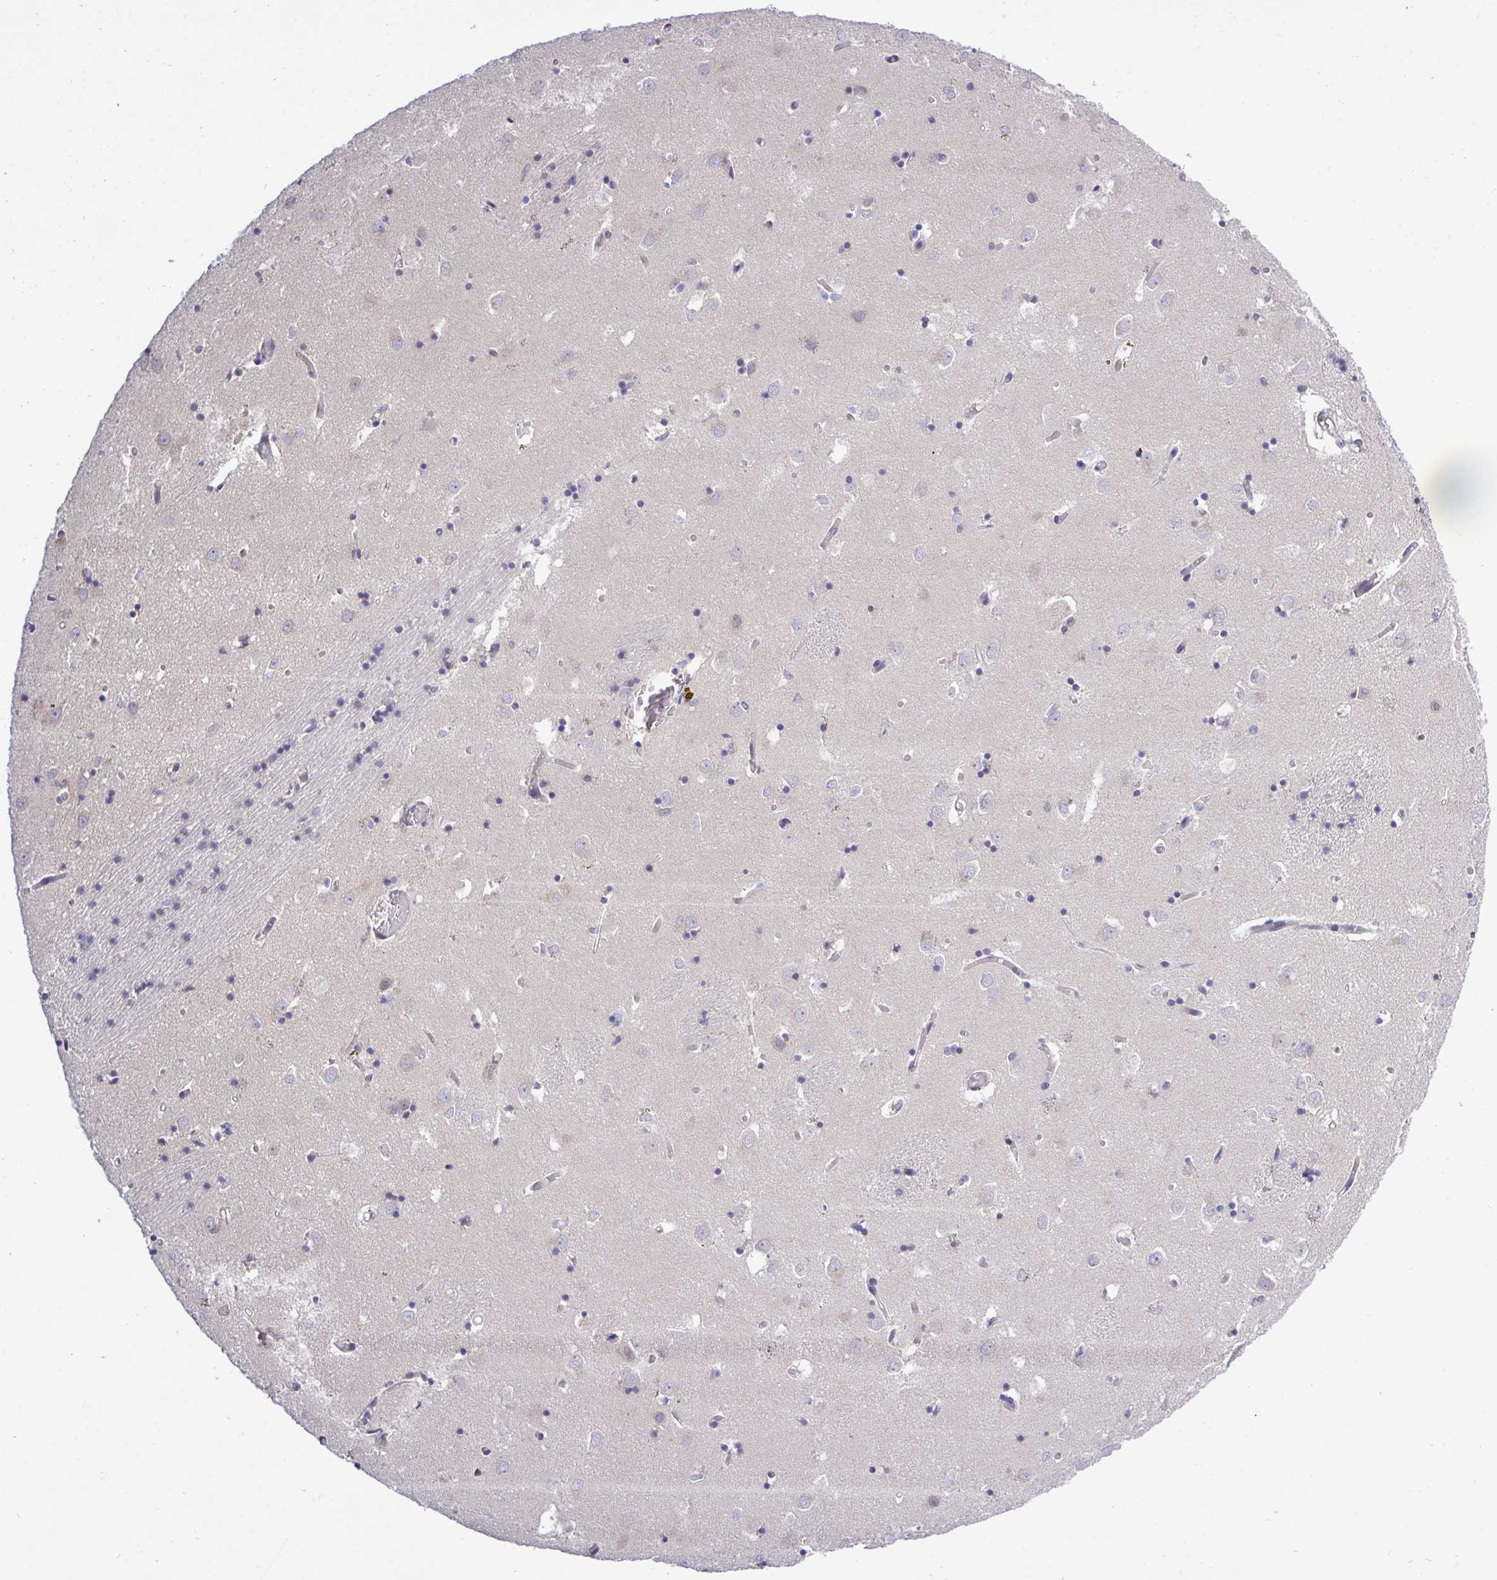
{"staining": {"intensity": "negative", "quantity": "none", "location": "none"}, "tissue": "caudate", "cell_type": "Glial cells", "image_type": "normal", "snomed": [{"axis": "morphology", "description": "Normal tissue, NOS"}, {"axis": "topography", "description": "Lateral ventricle wall"}], "caption": "Glial cells show no significant protein expression in normal caudate. (DAB (3,3'-diaminobenzidine) immunohistochemistry with hematoxylin counter stain).", "gene": "ZNF444", "patient": {"sex": "male", "age": 70}}